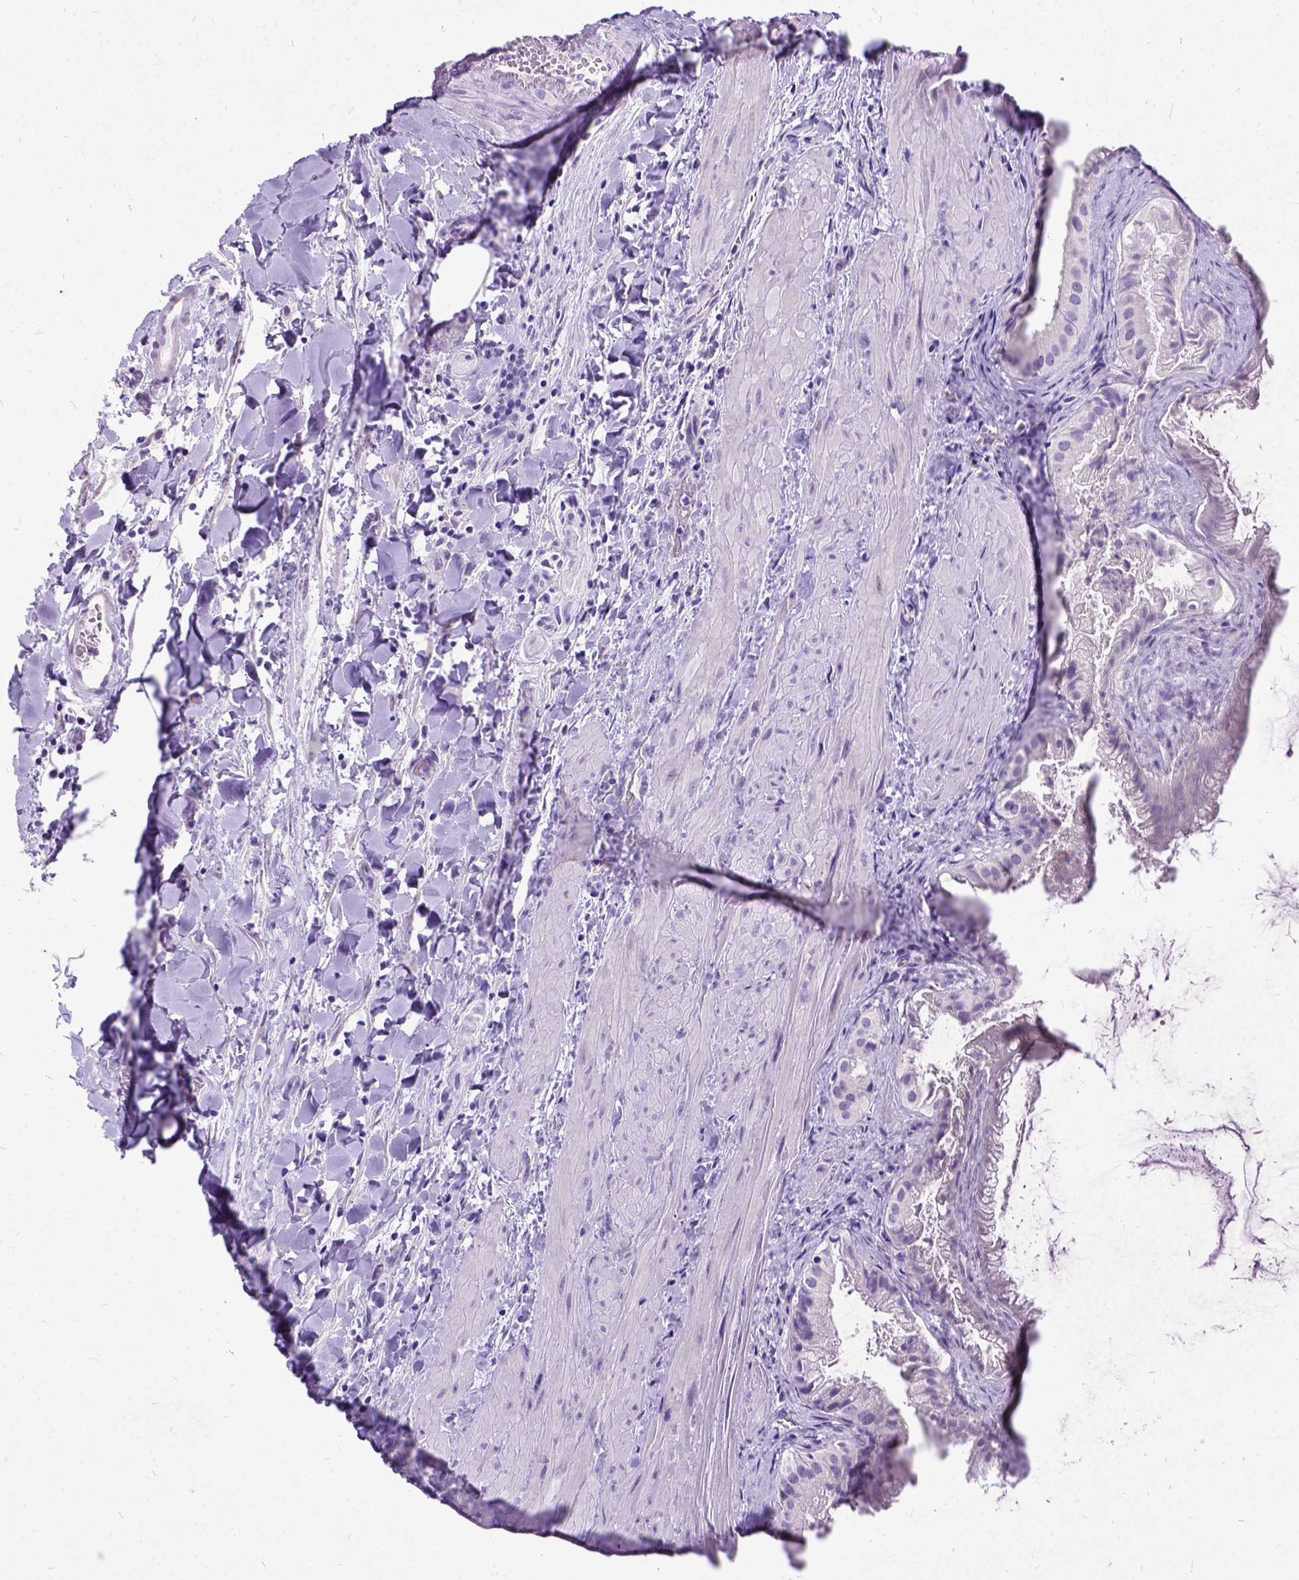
{"staining": {"intensity": "negative", "quantity": "none", "location": "none"}, "tissue": "gallbladder", "cell_type": "Glandular cells", "image_type": "normal", "snomed": [{"axis": "morphology", "description": "Normal tissue, NOS"}, {"axis": "topography", "description": "Gallbladder"}], "caption": "The image shows no staining of glandular cells in unremarkable gallbladder.", "gene": "NEUROD4", "patient": {"sex": "male", "age": 70}}